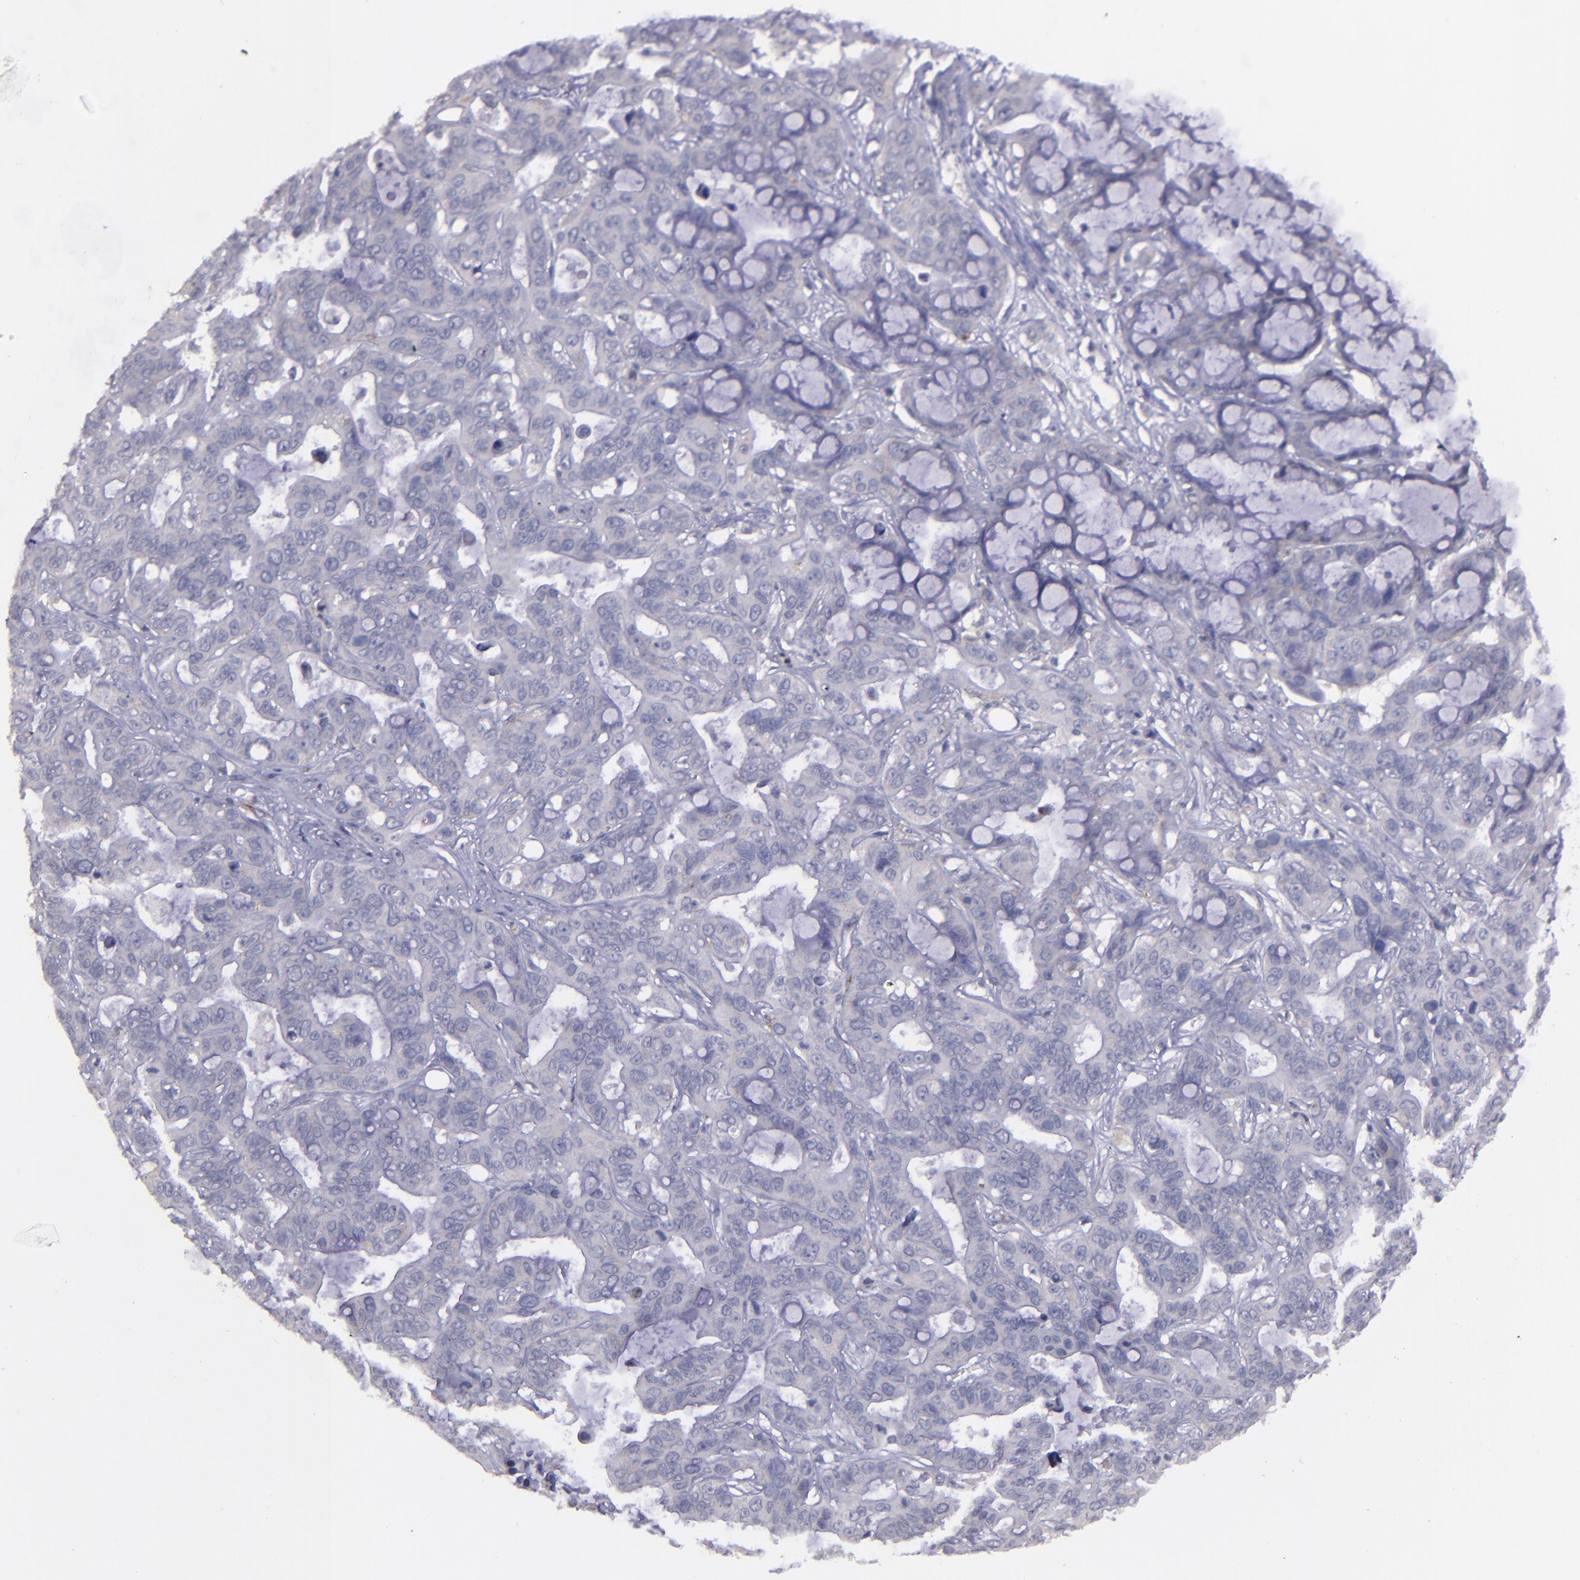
{"staining": {"intensity": "weak", "quantity": "<25%", "location": "cytoplasmic/membranous"}, "tissue": "liver cancer", "cell_type": "Tumor cells", "image_type": "cancer", "snomed": [{"axis": "morphology", "description": "Cholangiocarcinoma"}, {"axis": "topography", "description": "Liver"}], "caption": "Immunohistochemistry (IHC) histopathology image of neoplastic tissue: liver cholangiocarcinoma stained with DAB (3,3'-diaminobenzidine) exhibits no significant protein expression in tumor cells. (IHC, brightfield microscopy, high magnification).", "gene": "MASP1", "patient": {"sex": "female", "age": 65}}